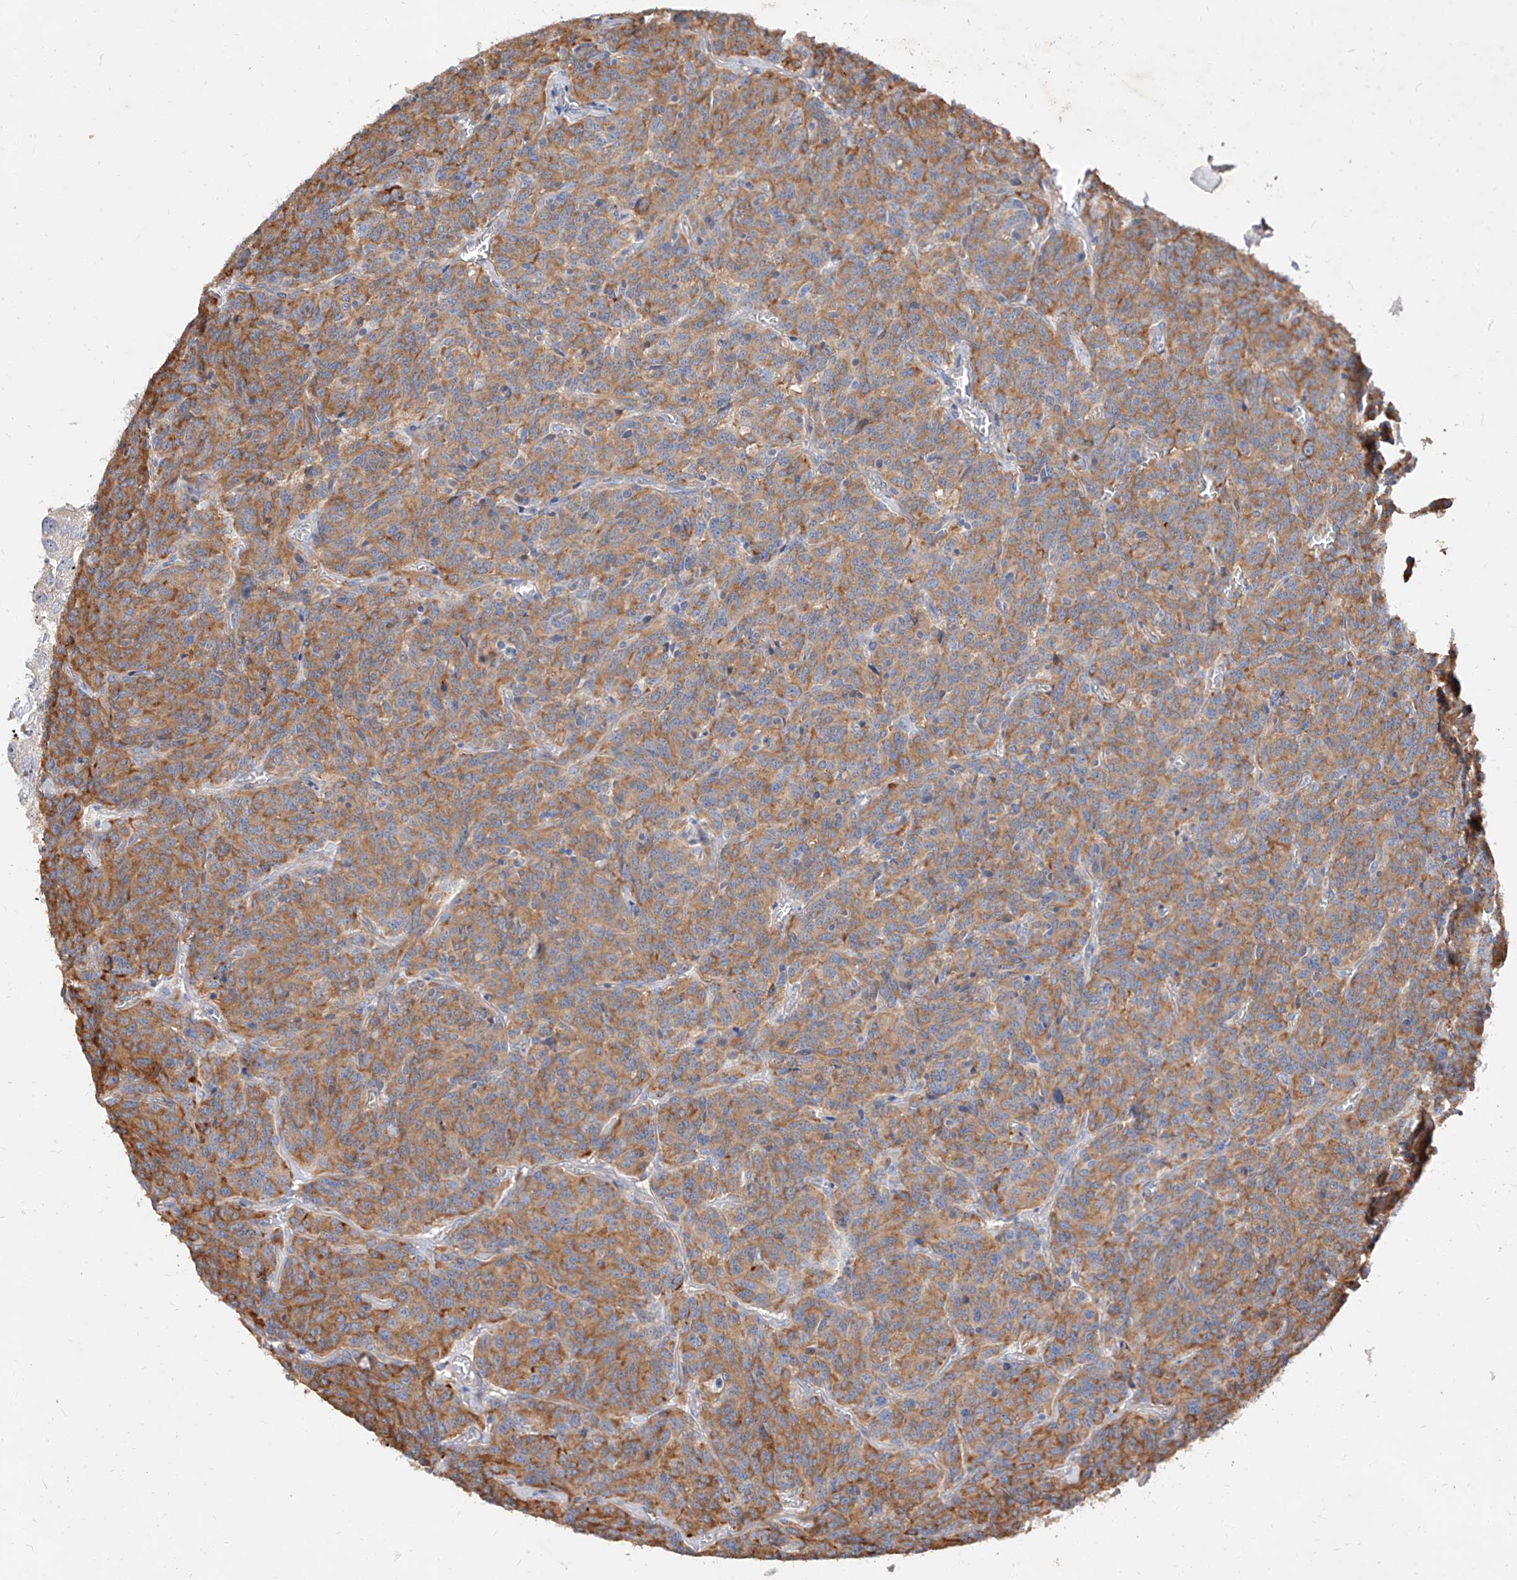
{"staining": {"intensity": "moderate", "quantity": ">75%", "location": "cytoplasmic/membranous"}, "tissue": "carcinoid", "cell_type": "Tumor cells", "image_type": "cancer", "snomed": [{"axis": "morphology", "description": "Carcinoid, malignant, NOS"}, {"axis": "topography", "description": "Lung"}], "caption": "Protein staining displays moderate cytoplasmic/membranous staining in approximately >75% of tumor cells in carcinoid.", "gene": "DIRAS3", "patient": {"sex": "female", "age": 46}}